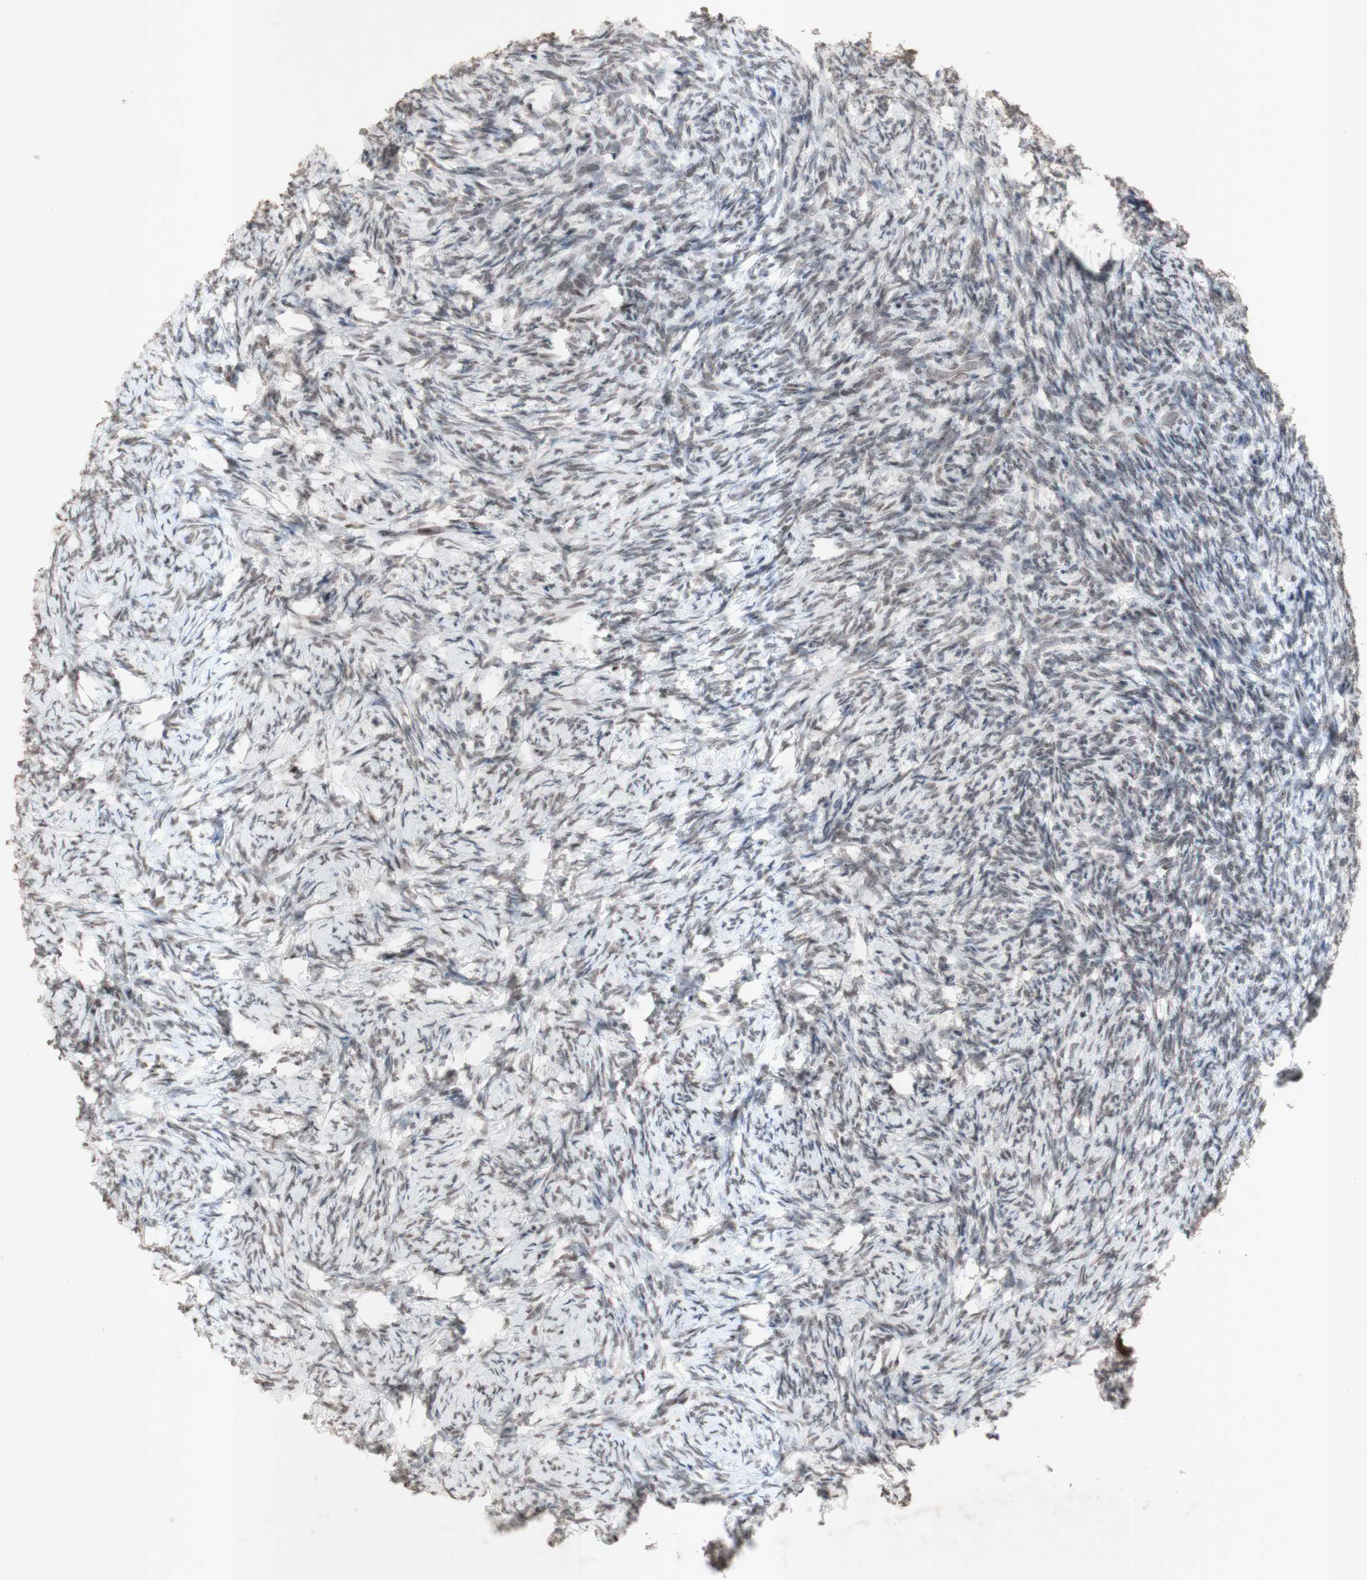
{"staining": {"intensity": "weak", "quantity": ">75%", "location": "nuclear"}, "tissue": "ovary", "cell_type": "Ovarian stroma cells", "image_type": "normal", "snomed": [{"axis": "morphology", "description": "Normal tissue, NOS"}, {"axis": "topography", "description": "Ovary"}], "caption": "Immunohistochemical staining of normal ovary displays >75% levels of weak nuclear protein staining in approximately >75% of ovarian stroma cells. The staining was performed using DAB (3,3'-diaminobenzidine), with brown indicating positive protein expression. Nuclei are stained blue with hematoxylin.", "gene": "CENPB", "patient": {"sex": "female", "age": 60}}